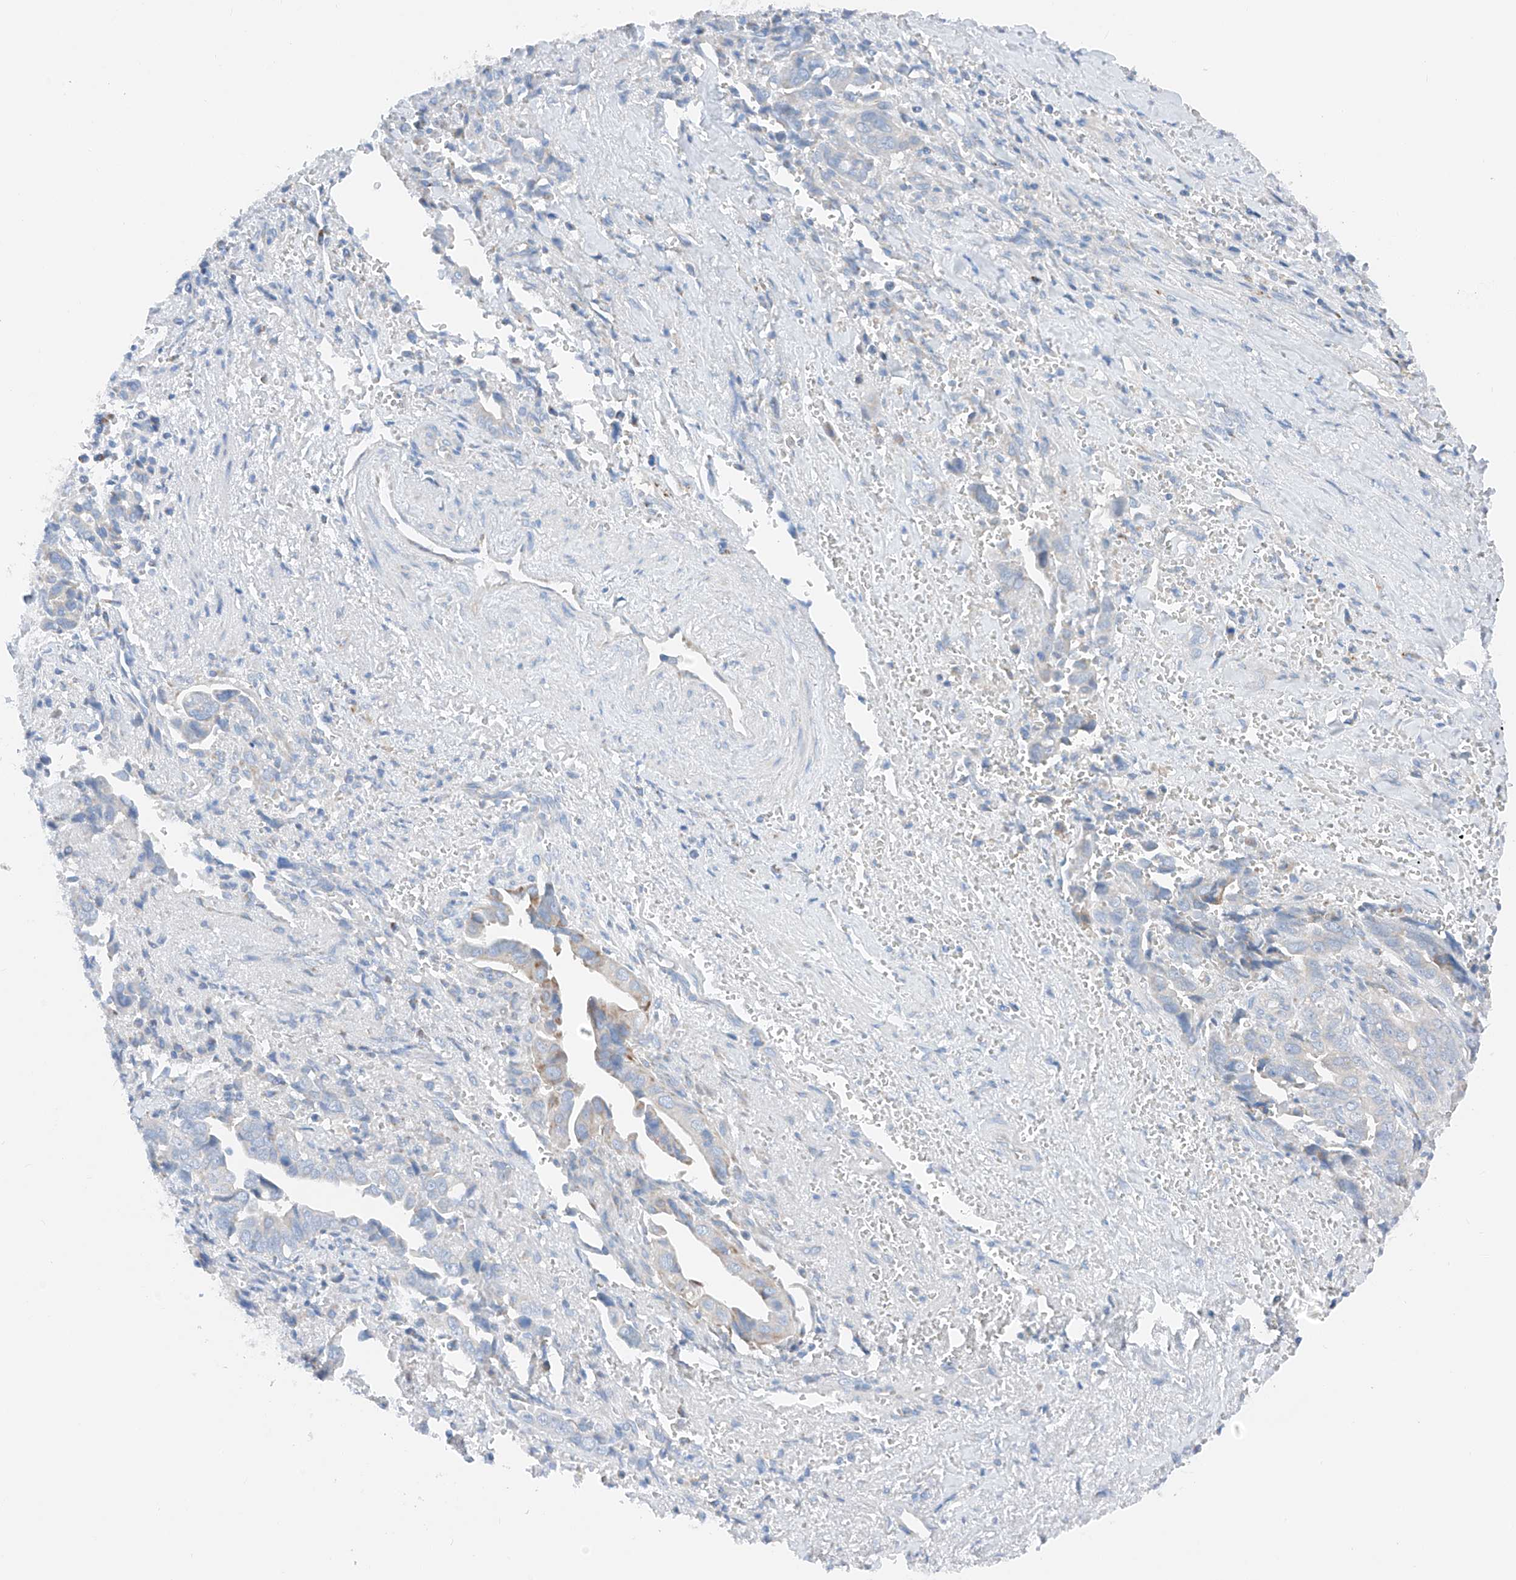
{"staining": {"intensity": "moderate", "quantity": "<25%", "location": "cytoplasmic/membranous"}, "tissue": "liver cancer", "cell_type": "Tumor cells", "image_type": "cancer", "snomed": [{"axis": "morphology", "description": "Cholangiocarcinoma"}, {"axis": "topography", "description": "Liver"}], "caption": "A micrograph of human liver cancer (cholangiocarcinoma) stained for a protein reveals moderate cytoplasmic/membranous brown staining in tumor cells.", "gene": "MRAP", "patient": {"sex": "female", "age": 79}}